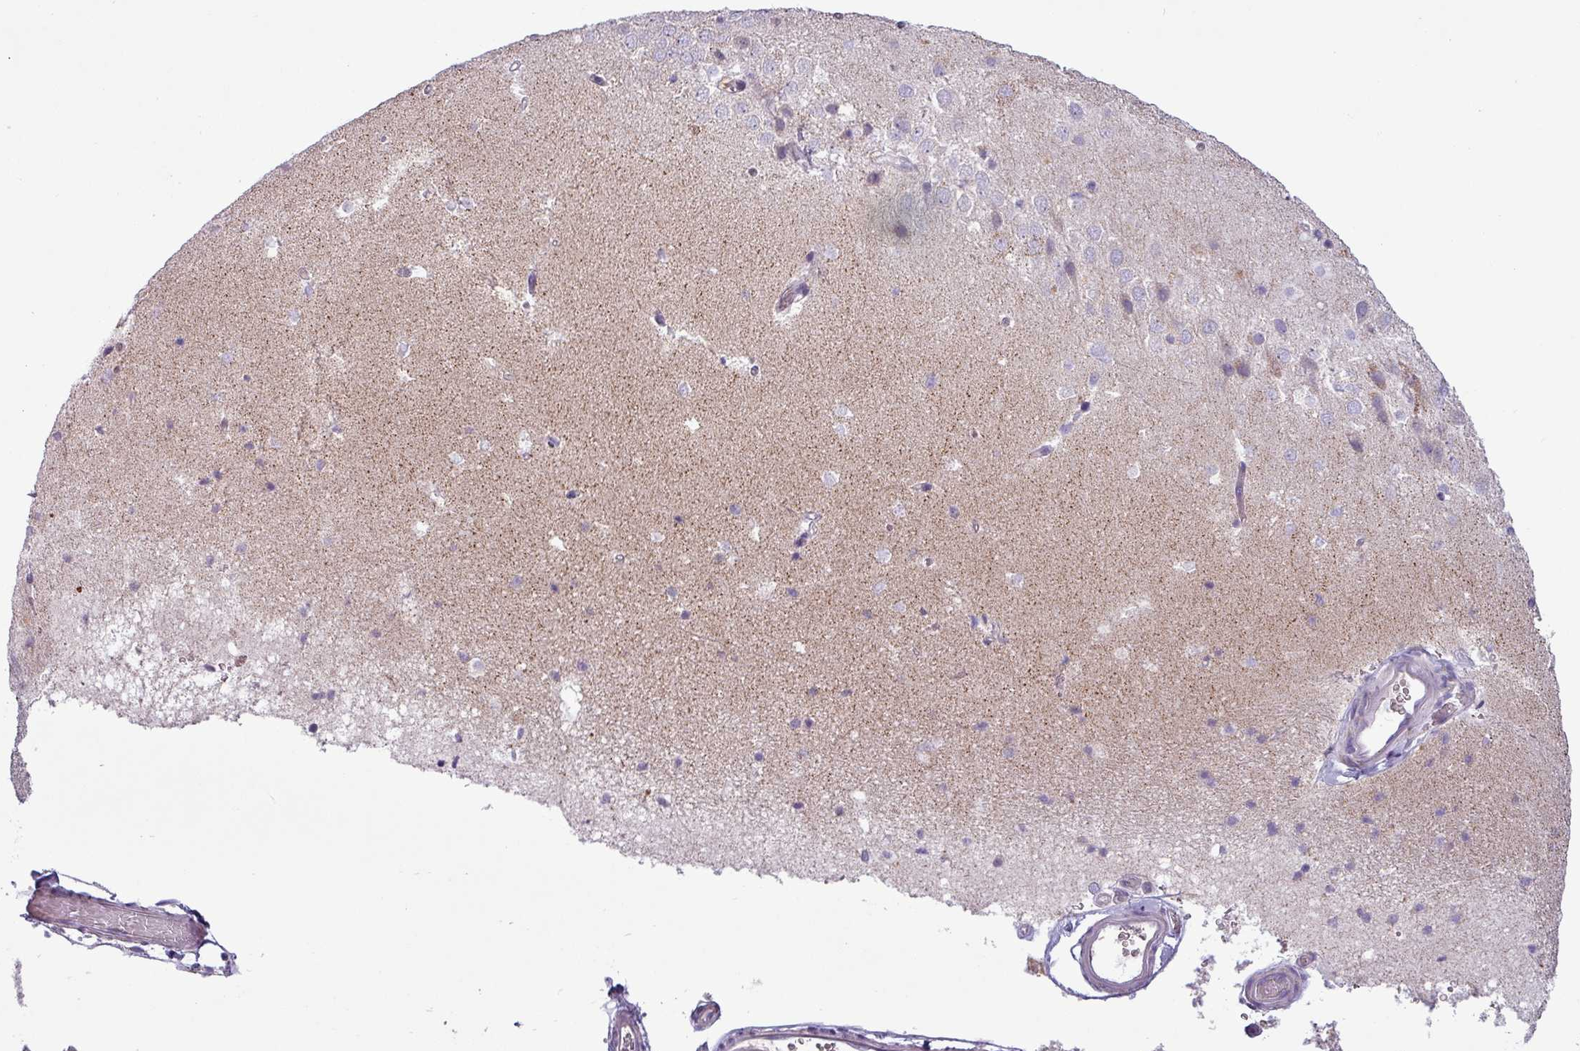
{"staining": {"intensity": "weak", "quantity": "25%-75%", "location": "cytoplasmic/membranous"}, "tissue": "hippocampus", "cell_type": "Glial cells", "image_type": "normal", "snomed": [{"axis": "morphology", "description": "Normal tissue, NOS"}, {"axis": "topography", "description": "Hippocampus"}], "caption": "Immunohistochemistry (IHC) of benign human hippocampus exhibits low levels of weak cytoplasmic/membranous staining in approximately 25%-75% of glial cells. The staining was performed using DAB (3,3'-diaminobenzidine), with brown indicating positive protein expression. Nuclei are stained blue with hematoxylin.", "gene": "PNMA6A", "patient": {"sex": "male", "age": 37}}